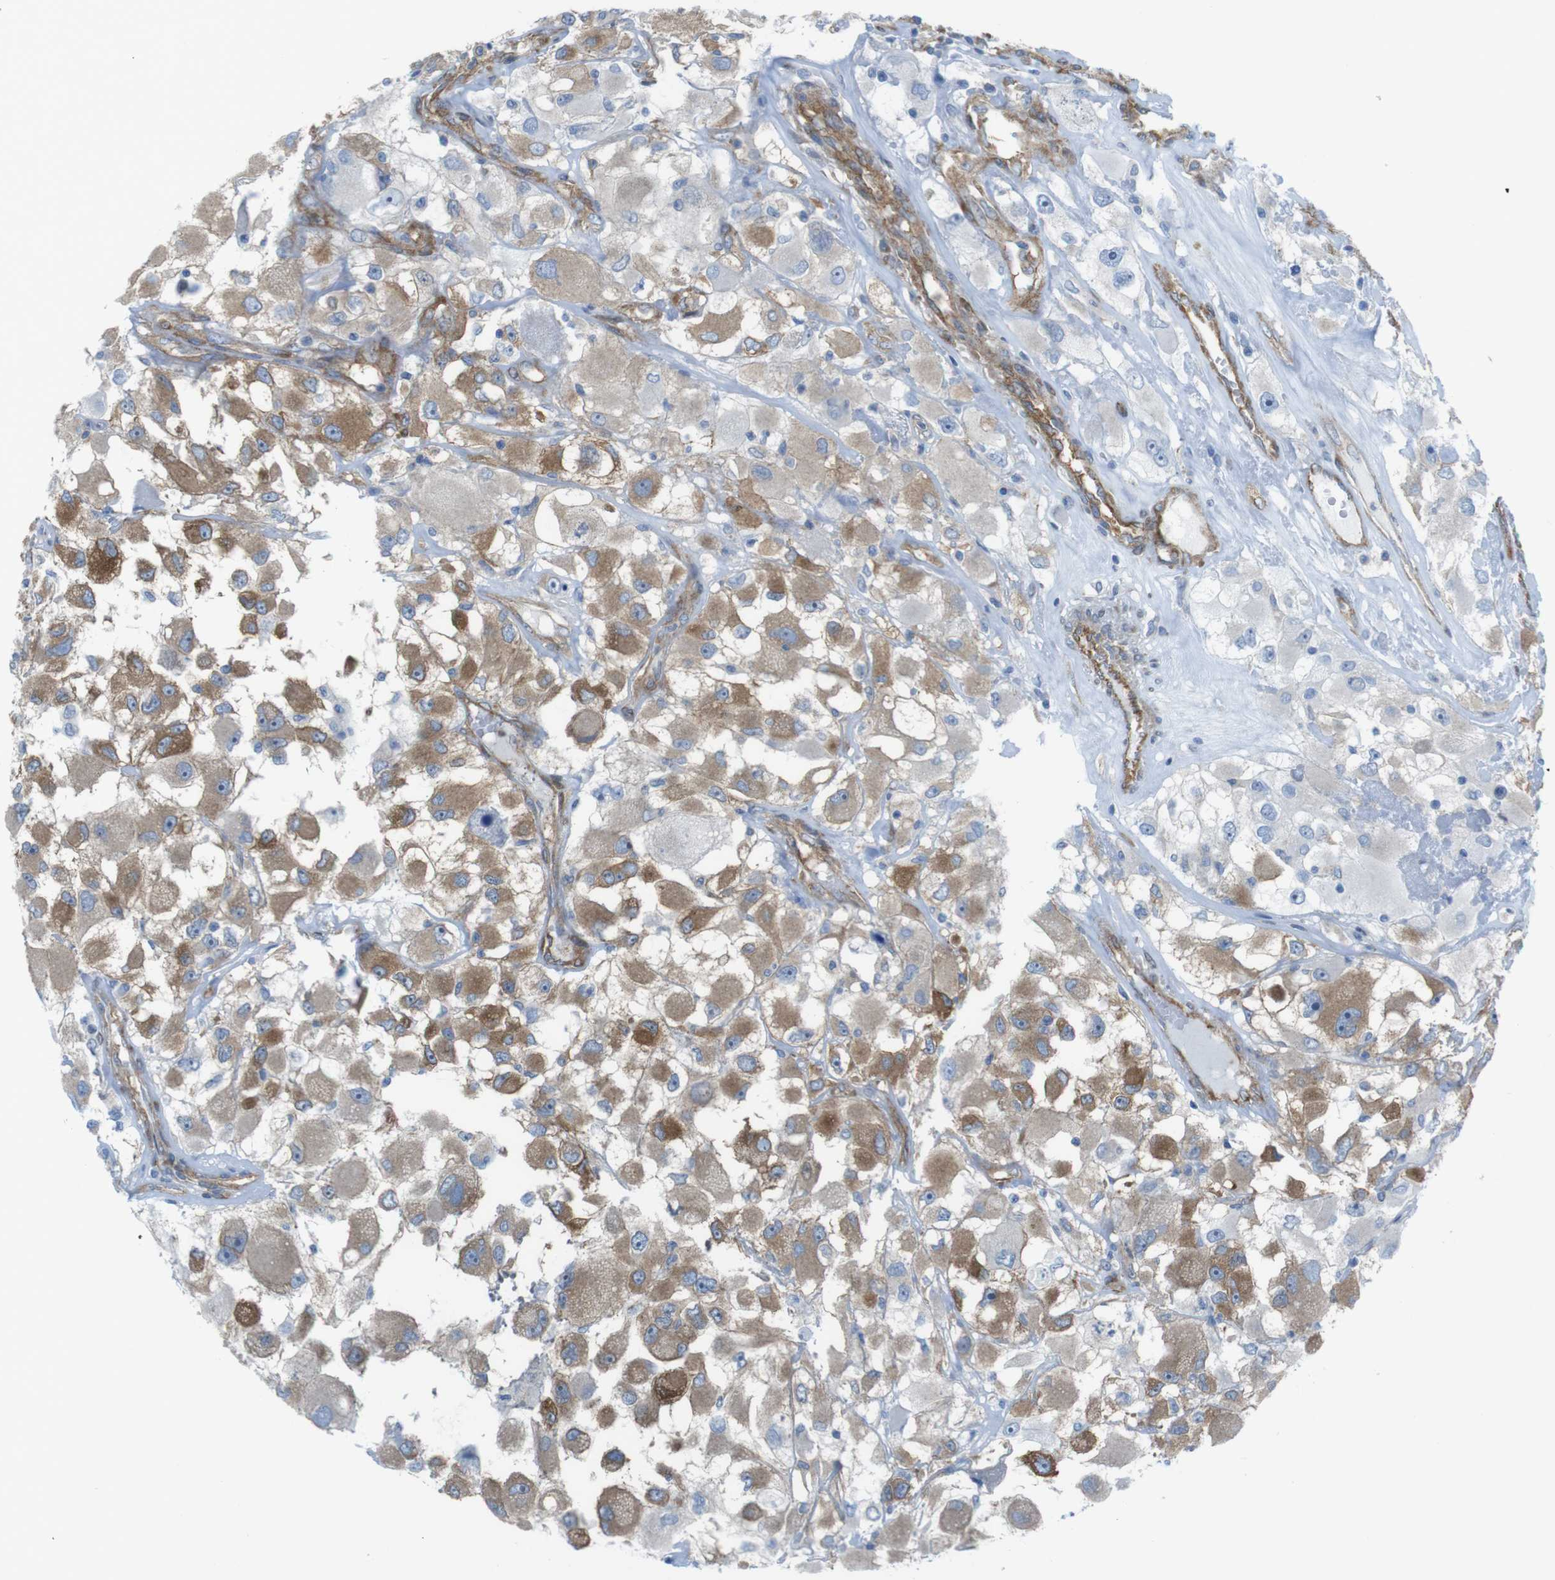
{"staining": {"intensity": "moderate", "quantity": ">75%", "location": "cytoplasmic/membranous"}, "tissue": "renal cancer", "cell_type": "Tumor cells", "image_type": "cancer", "snomed": [{"axis": "morphology", "description": "Adenocarcinoma, NOS"}, {"axis": "topography", "description": "Kidney"}], "caption": "Protein analysis of adenocarcinoma (renal) tissue shows moderate cytoplasmic/membranous staining in approximately >75% of tumor cells.", "gene": "DIAPH2", "patient": {"sex": "female", "age": 52}}